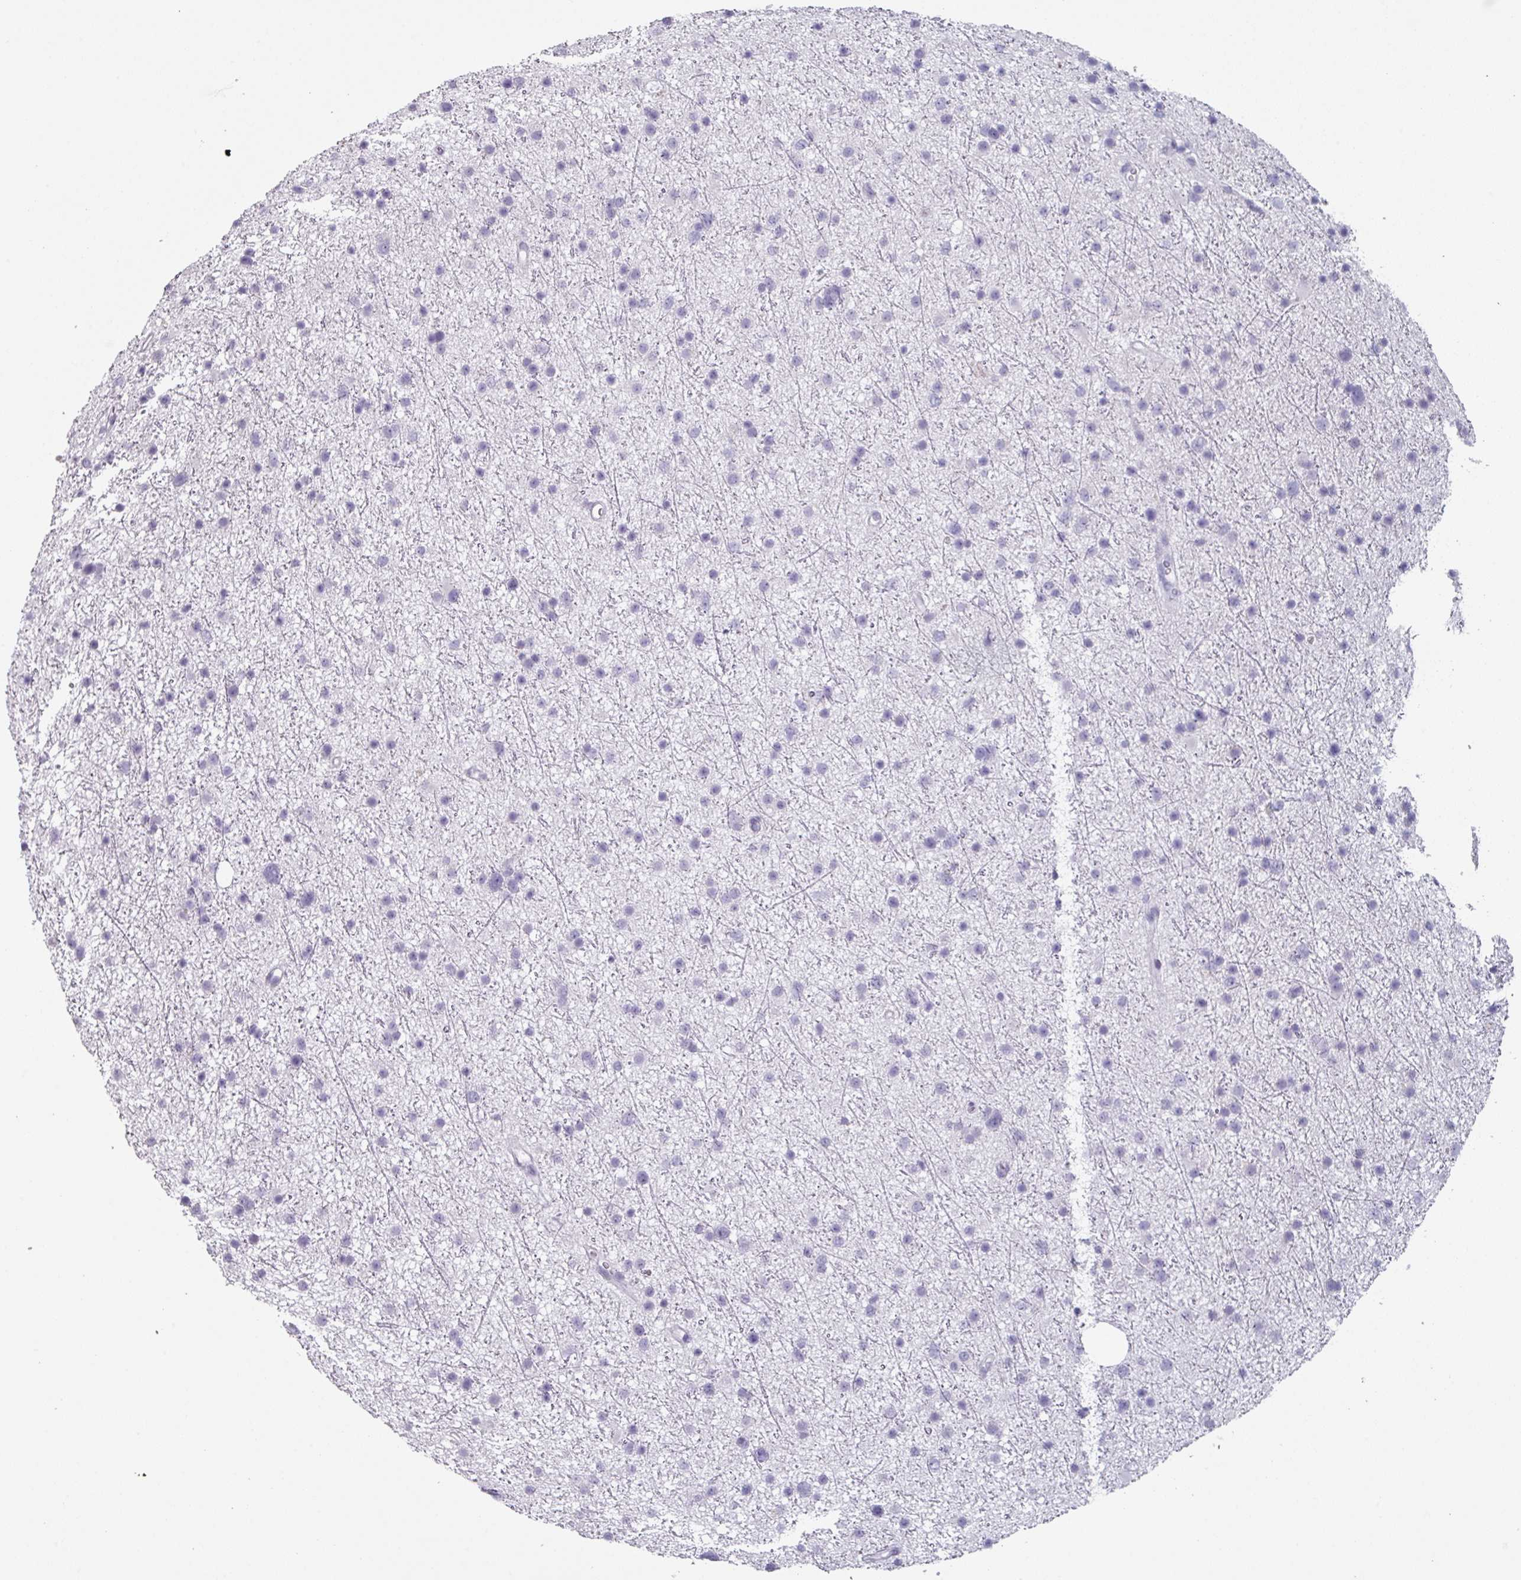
{"staining": {"intensity": "negative", "quantity": "none", "location": "none"}, "tissue": "glioma", "cell_type": "Tumor cells", "image_type": "cancer", "snomed": [{"axis": "morphology", "description": "Glioma, malignant, Low grade"}, {"axis": "topography", "description": "Cerebral cortex"}], "caption": "High power microscopy histopathology image of an IHC micrograph of low-grade glioma (malignant), revealing no significant expression in tumor cells.", "gene": "SLC35G2", "patient": {"sex": "female", "age": 39}}